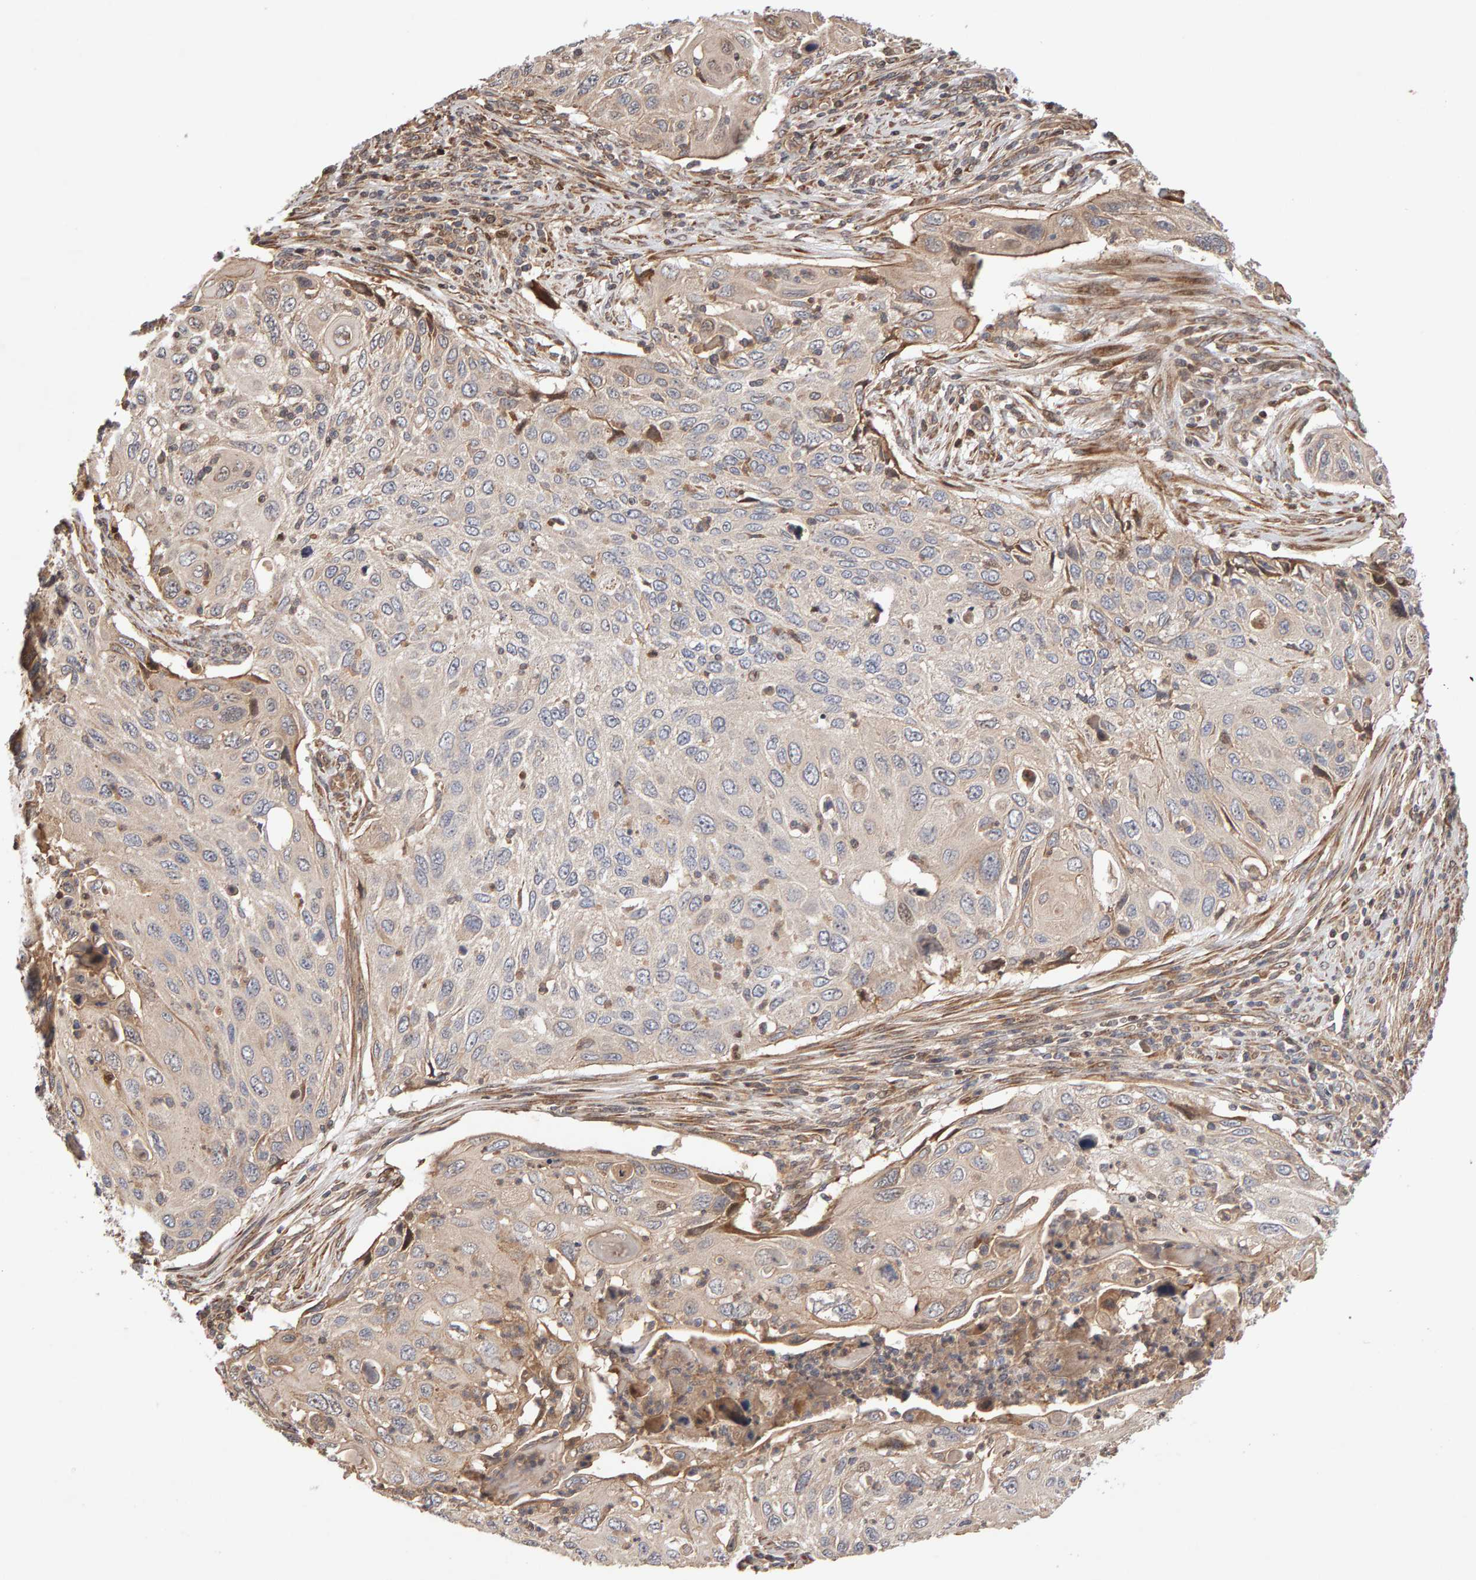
{"staining": {"intensity": "weak", "quantity": "25%-75%", "location": "cytoplasmic/membranous"}, "tissue": "cervical cancer", "cell_type": "Tumor cells", "image_type": "cancer", "snomed": [{"axis": "morphology", "description": "Squamous cell carcinoma, NOS"}, {"axis": "topography", "description": "Cervix"}], "caption": "The image exhibits a brown stain indicating the presence of a protein in the cytoplasmic/membranous of tumor cells in squamous cell carcinoma (cervical).", "gene": "LZTS1", "patient": {"sex": "female", "age": 70}}